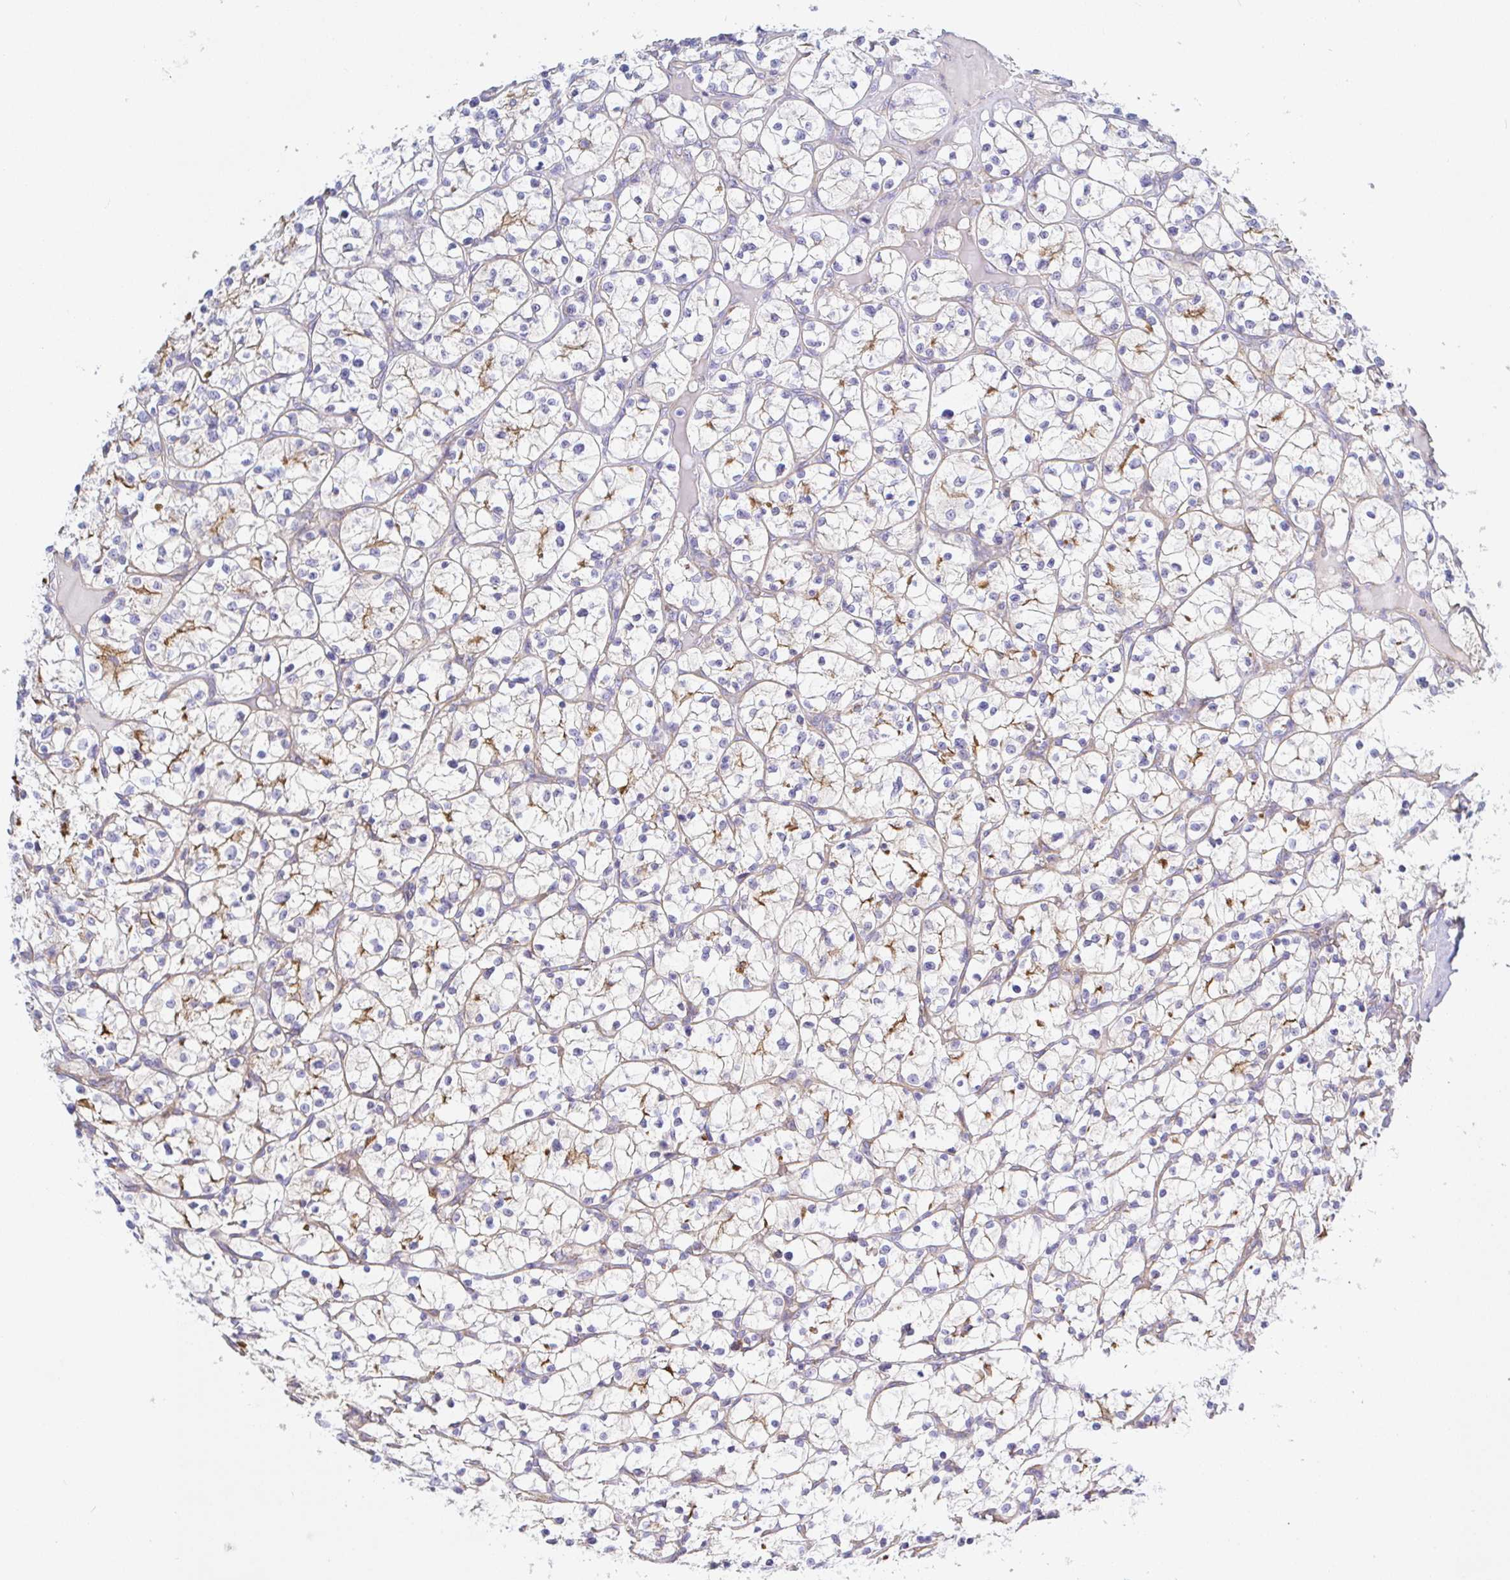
{"staining": {"intensity": "moderate", "quantity": "<25%", "location": "cytoplasmic/membranous"}, "tissue": "renal cancer", "cell_type": "Tumor cells", "image_type": "cancer", "snomed": [{"axis": "morphology", "description": "Adenocarcinoma, NOS"}, {"axis": "topography", "description": "Kidney"}], "caption": "There is low levels of moderate cytoplasmic/membranous positivity in tumor cells of adenocarcinoma (renal), as demonstrated by immunohistochemical staining (brown color).", "gene": "ARL4D", "patient": {"sex": "female", "age": 64}}